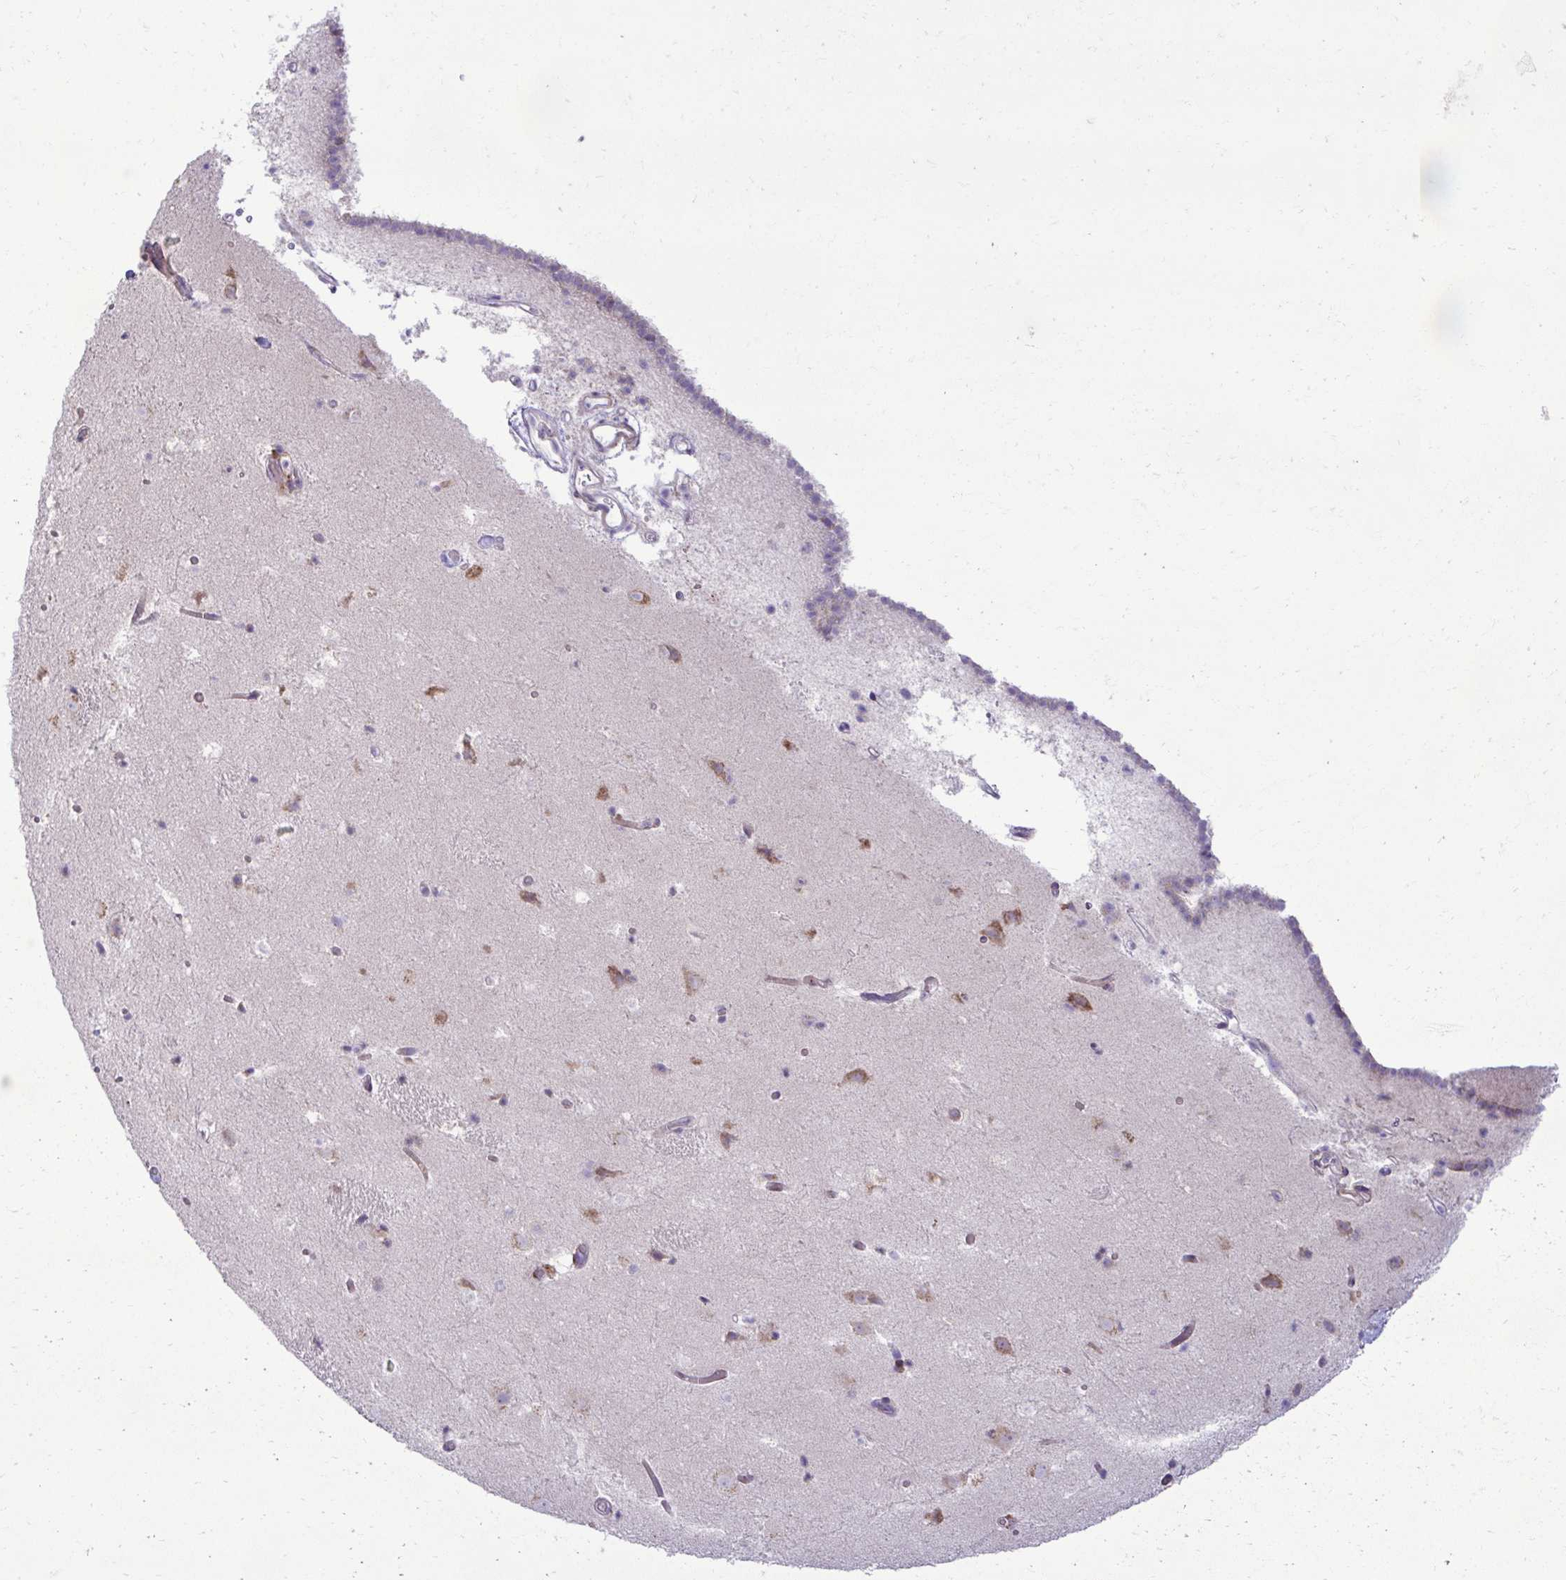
{"staining": {"intensity": "negative", "quantity": "none", "location": "none"}, "tissue": "caudate", "cell_type": "Glial cells", "image_type": "normal", "snomed": [{"axis": "morphology", "description": "Normal tissue, NOS"}, {"axis": "topography", "description": "Lateral ventricle wall"}], "caption": "A photomicrograph of human caudate is negative for staining in glial cells. Nuclei are stained in blue.", "gene": "LIMS1", "patient": {"sex": "male", "age": 37}}